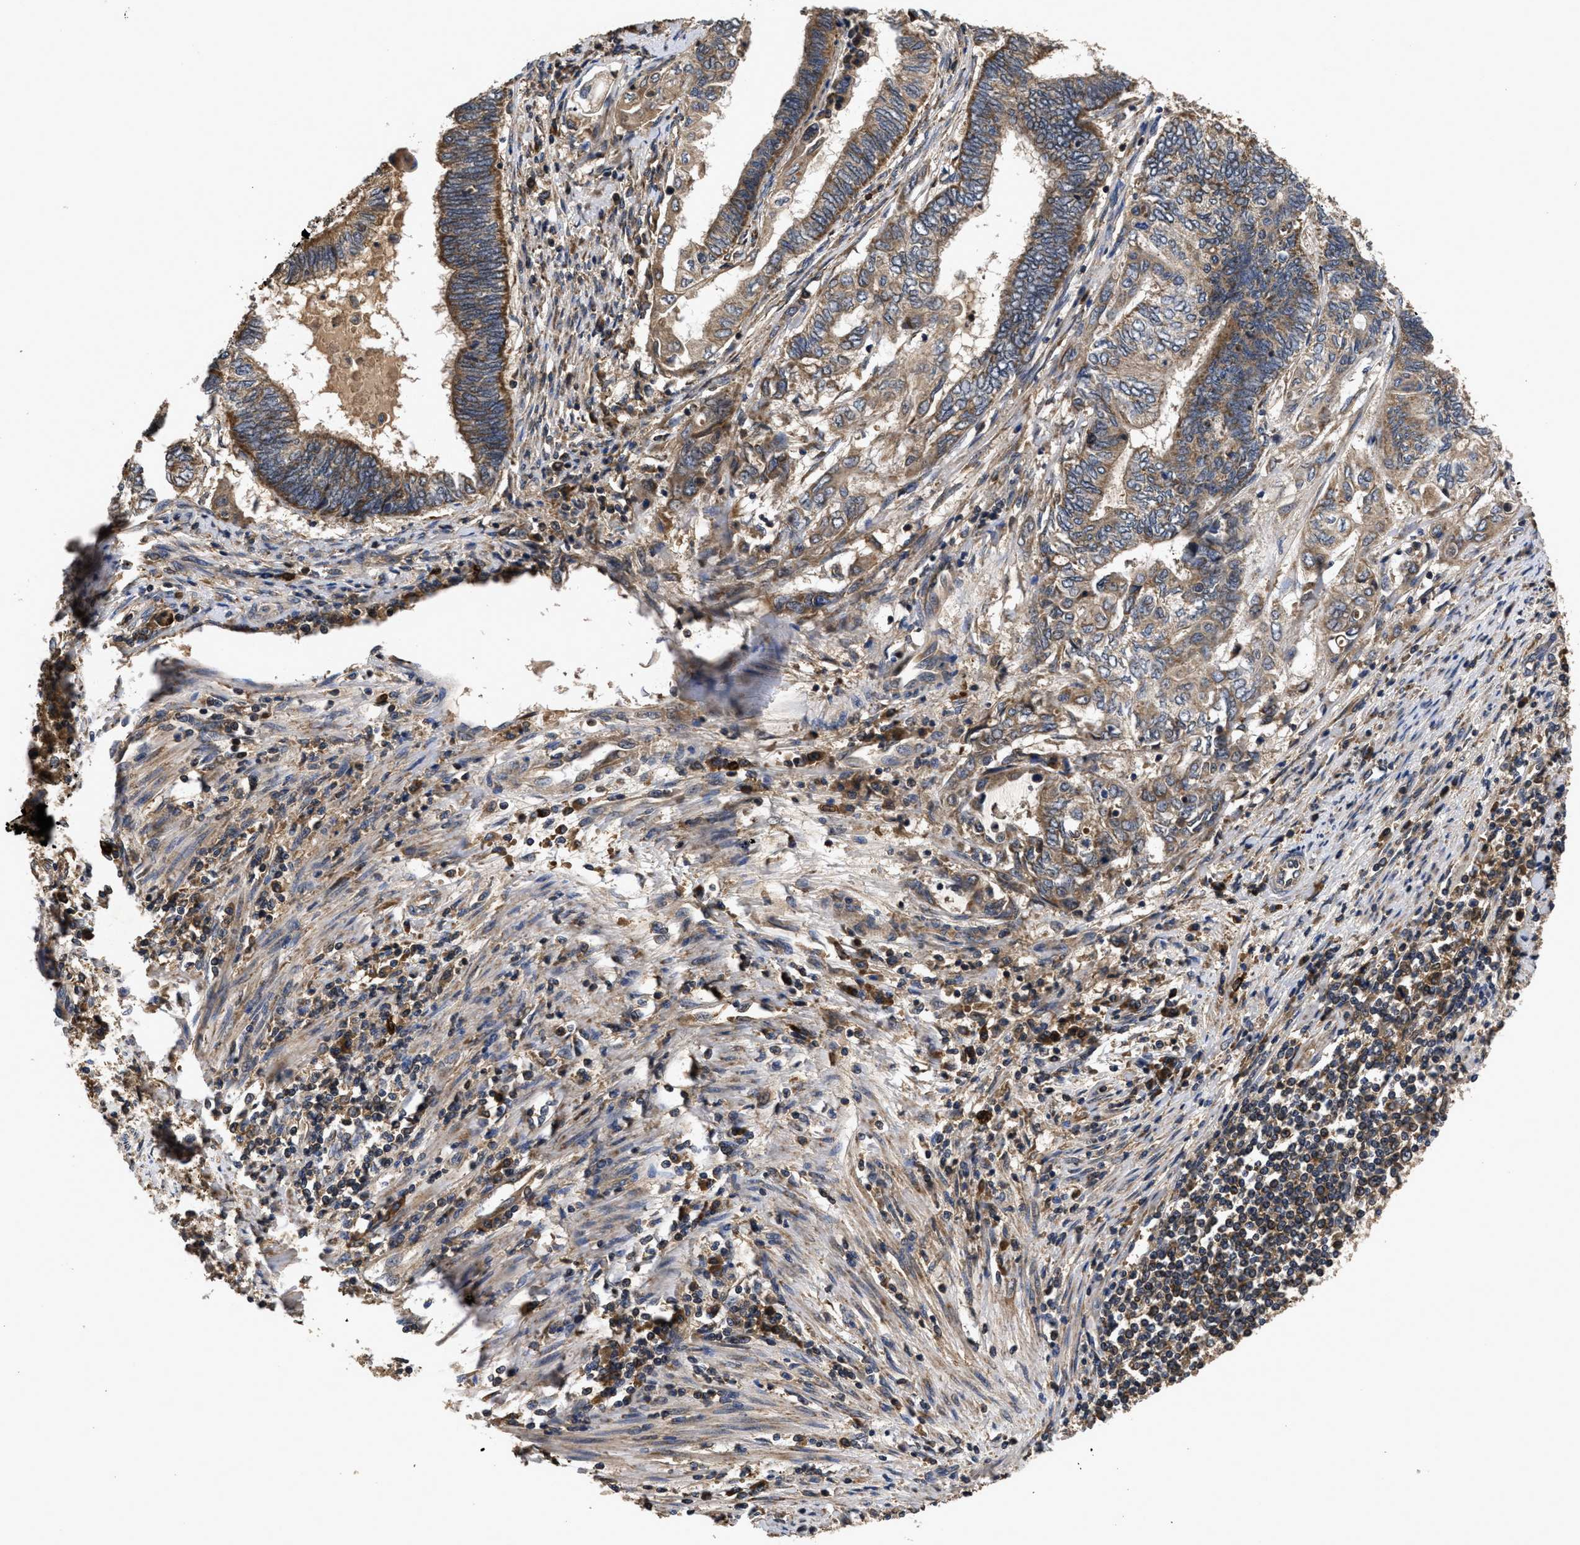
{"staining": {"intensity": "moderate", "quantity": ">75%", "location": "cytoplasmic/membranous"}, "tissue": "endometrial cancer", "cell_type": "Tumor cells", "image_type": "cancer", "snomed": [{"axis": "morphology", "description": "Adenocarcinoma, NOS"}, {"axis": "topography", "description": "Uterus"}, {"axis": "topography", "description": "Endometrium"}], "caption": "This photomicrograph reveals immunohistochemistry (IHC) staining of human endometrial adenocarcinoma, with medium moderate cytoplasmic/membranous expression in approximately >75% of tumor cells.", "gene": "LRRC3", "patient": {"sex": "female", "age": 70}}